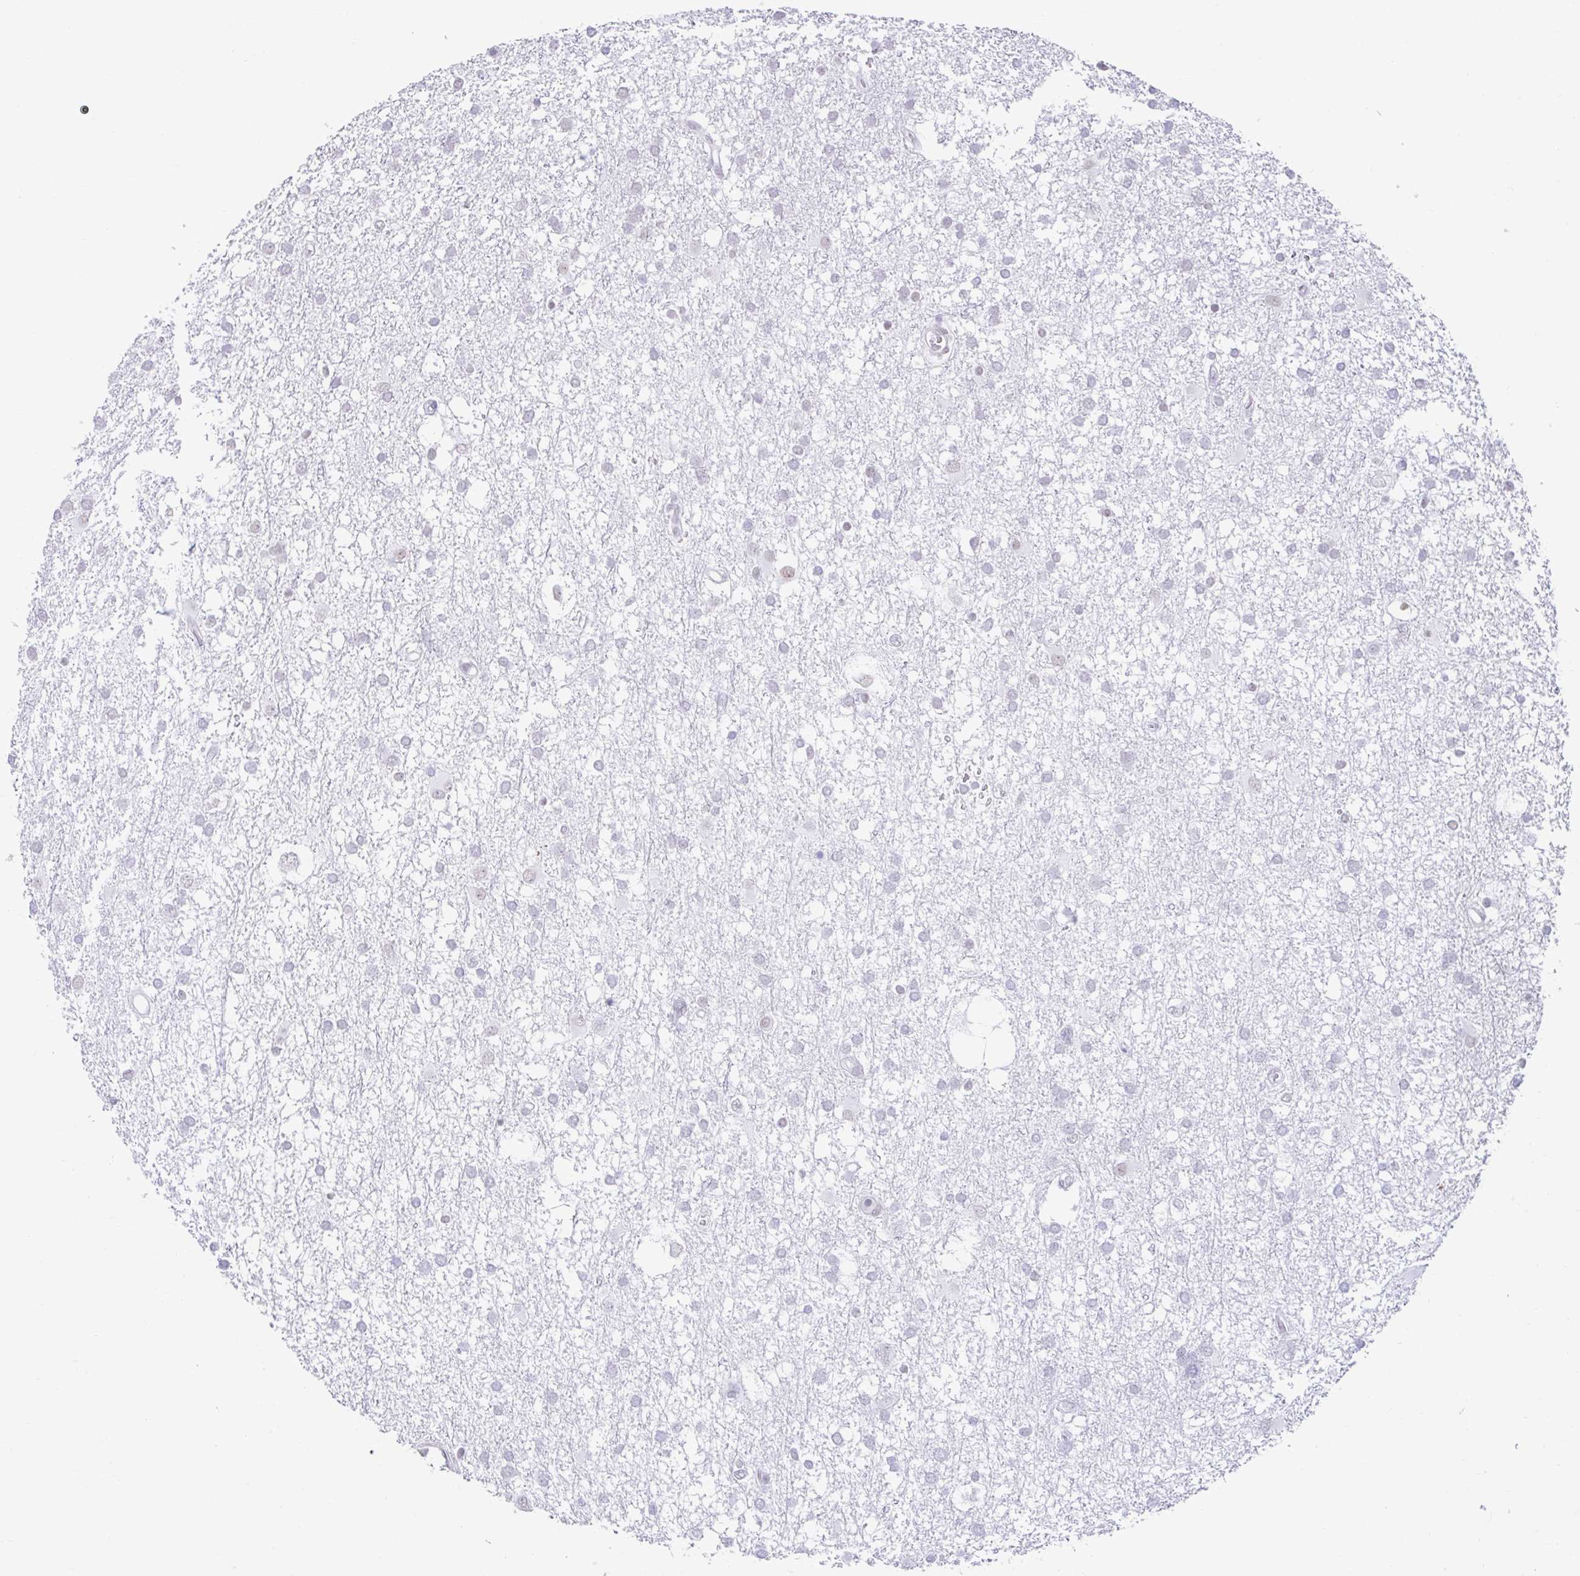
{"staining": {"intensity": "negative", "quantity": "none", "location": "none"}, "tissue": "glioma", "cell_type": "Tumor cells", "image_type": "cancer", "snomed": [{"axis": "morphology", "description": "Glioma, malignant, High grade"}, {"axis": "topography", "description": "Brain"}], "caption": "Tumor cells are negative for protein expression in human glioma.", "gene": "DCAF17", "patient": {"sex": "male", "age": 61}}